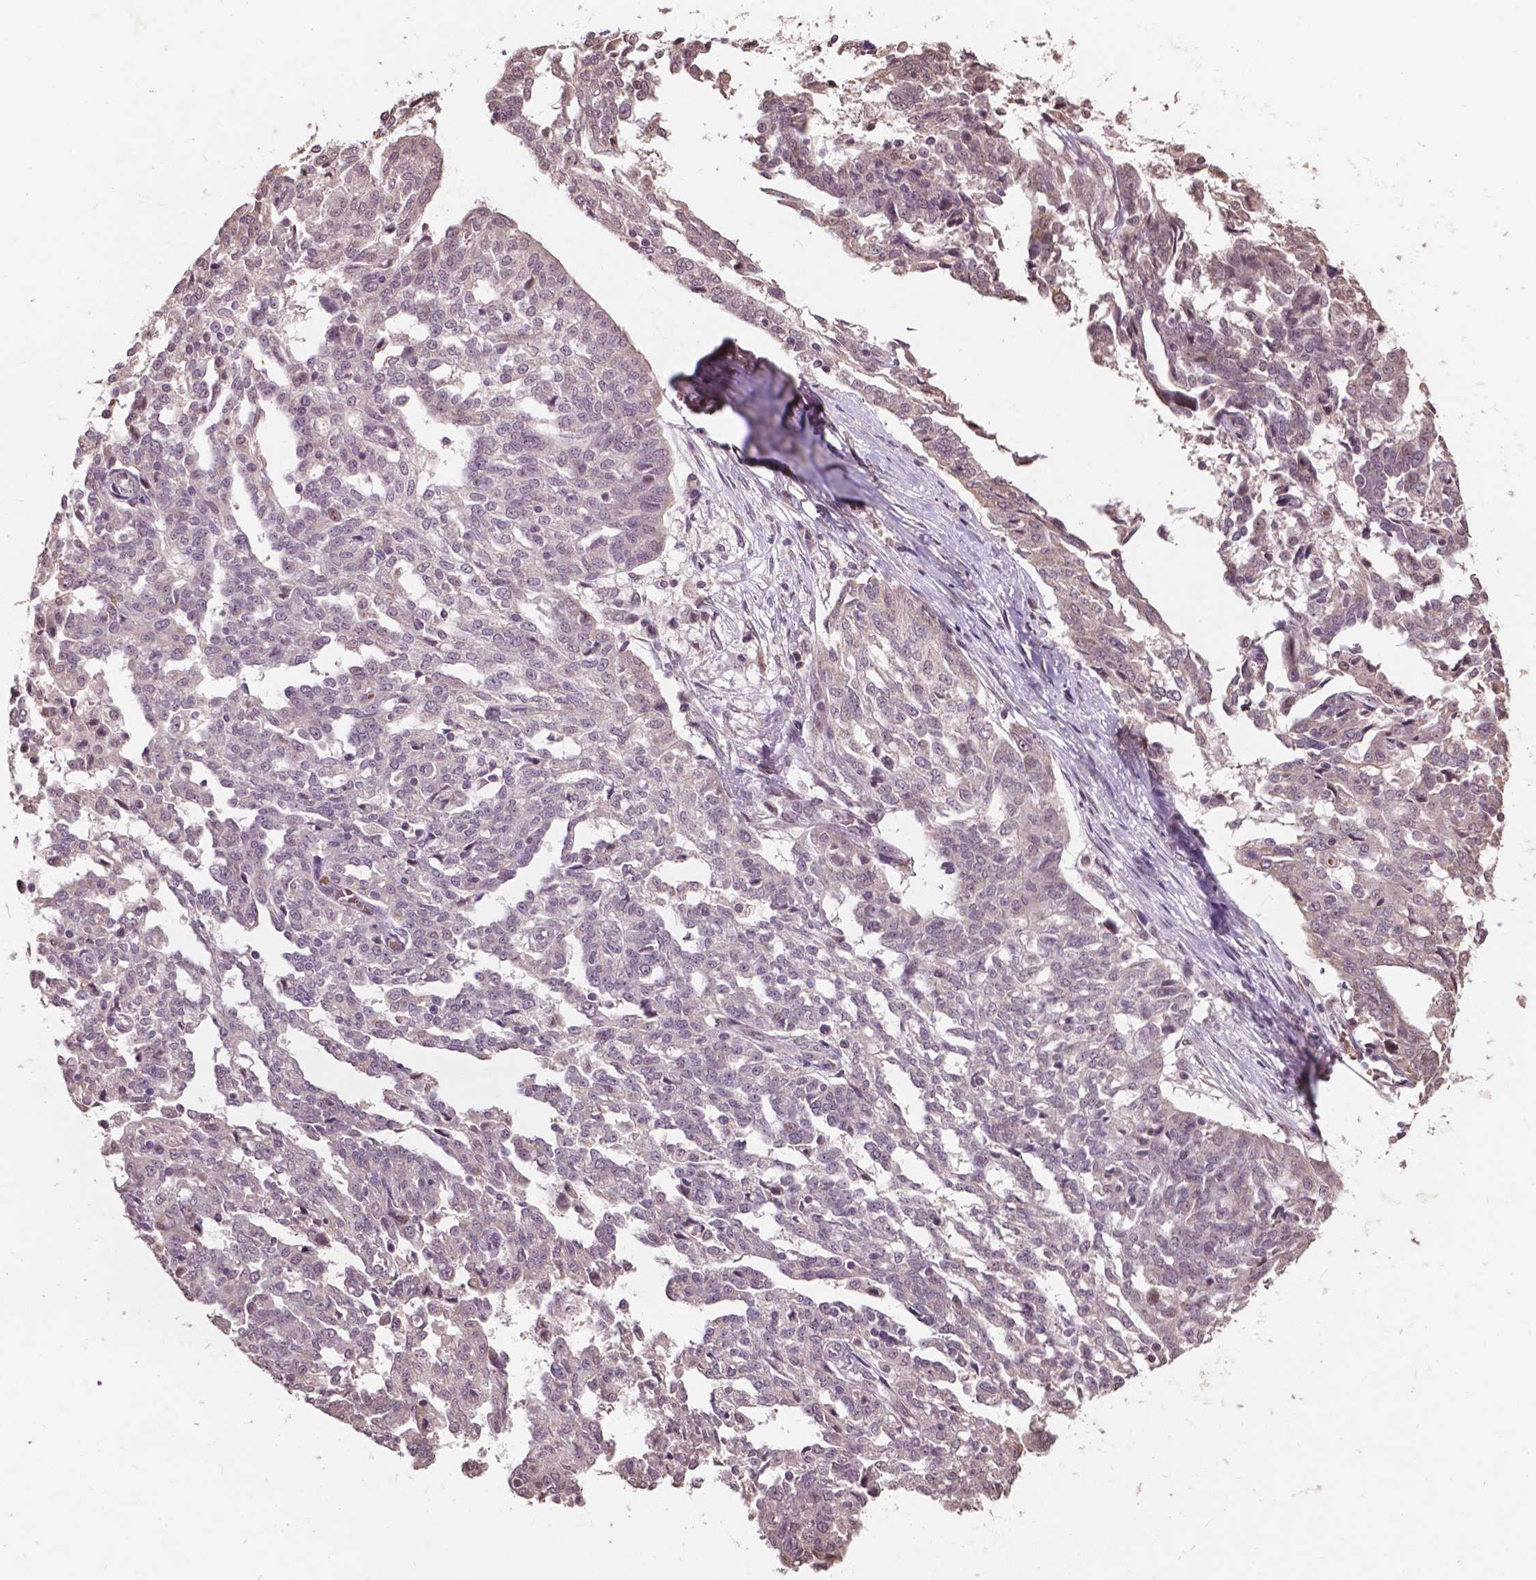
{"staining": {"intensity": "negative", "quantity": "none", "location": "none"}, "tissue": "ovarian cancer", "cell_type": "Tumor cells", "image_type": "cancer", "snomed": [{"axis": "morphology", "description": "Cystadenocarcinoma, serous, NOS"}, {"axis": "topography", "description": "Ovary"}], "caption": "Immunohistochemistry of ovarian serous cystadenocarcinoma displays no positivity in tumor cells.", "gene": "GLRA2", "patient": {"sex": "female", "age": 67}}